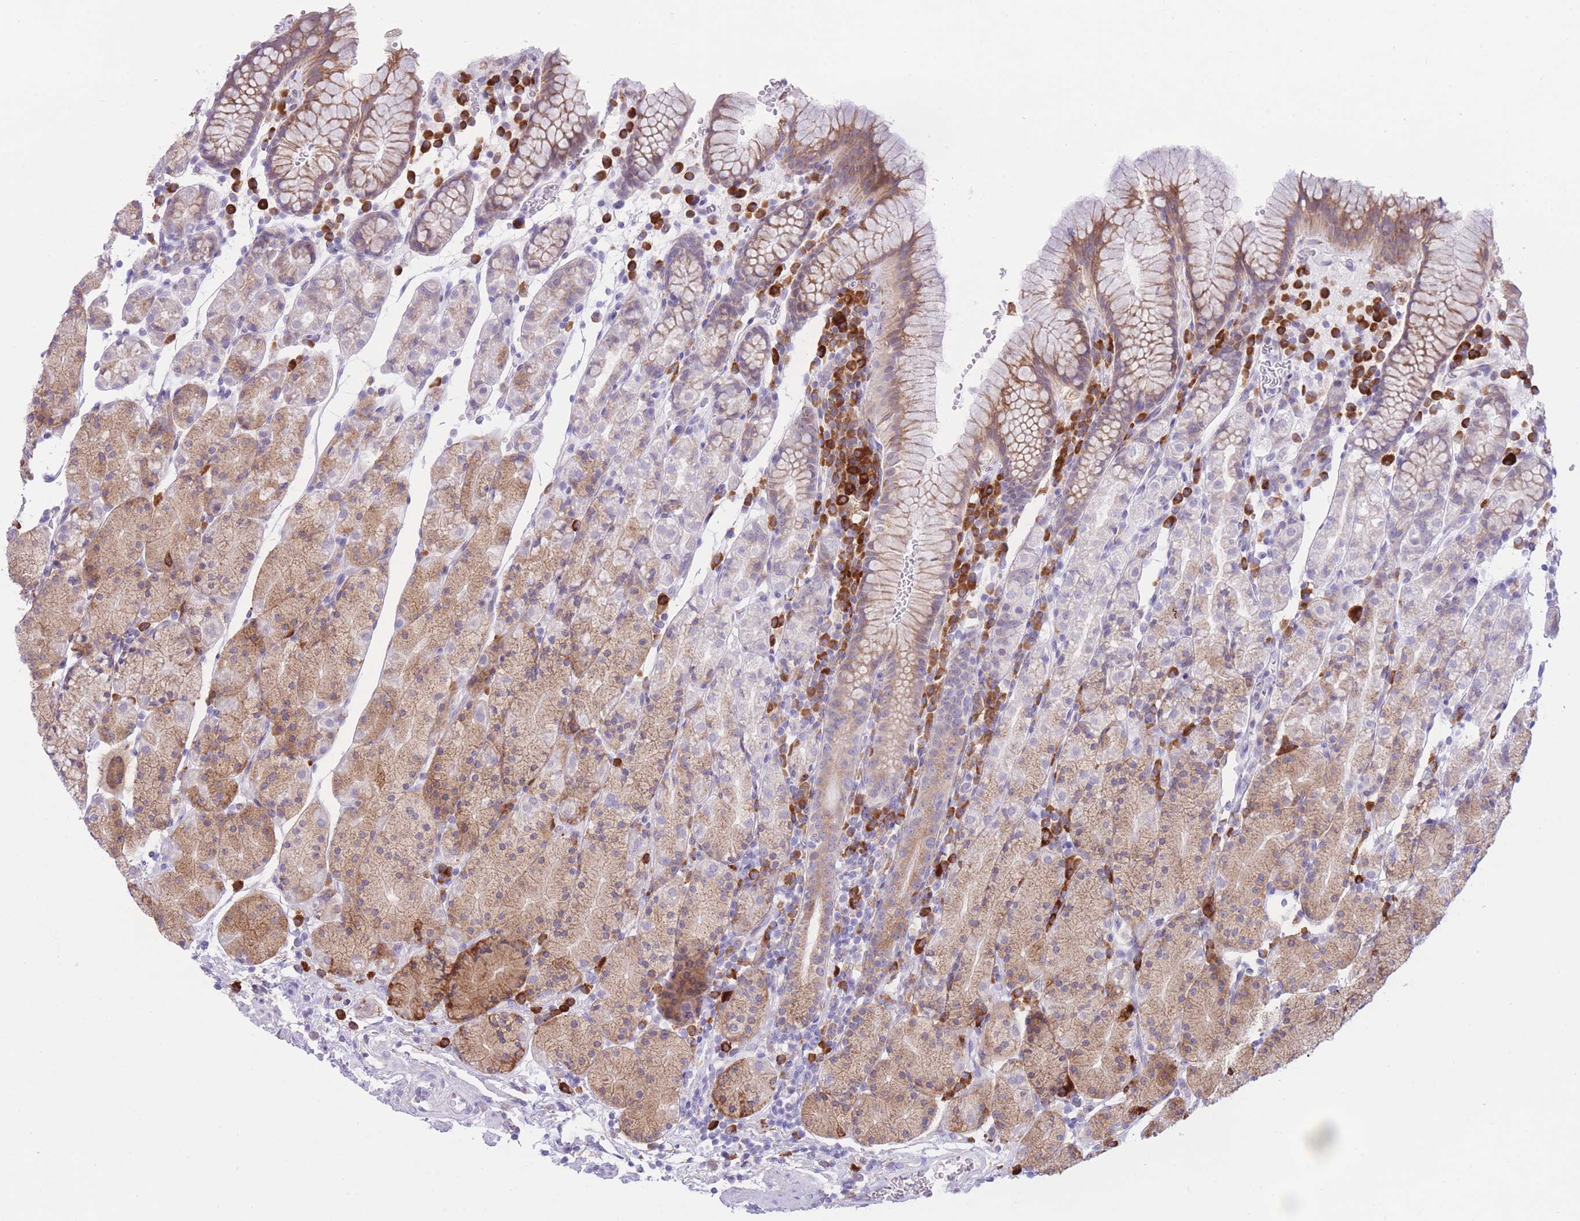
{"staining": {"intensity": "moderate", "quantity": "25%-75%", "location": "cytoplasmic/membranous"}, "tissue": "stomach", "cell_type": "Glandular cells", "image_type": "normal", "snomed": [{"axis": "morphology", "description": "Normal tissue, NOS"}, {"axis": "topography", "description": "Stomach, upper"}, {"axis": "topography", "description": "Stomach"}], "caption": "IHC of unremarkable stomach displays medium levels of moderate cytoplasmic/membranous positivity in about 25%-75% of glandular cells.", "gene": "MYDGF", "patient": {"sex": "male", "age": 62}}